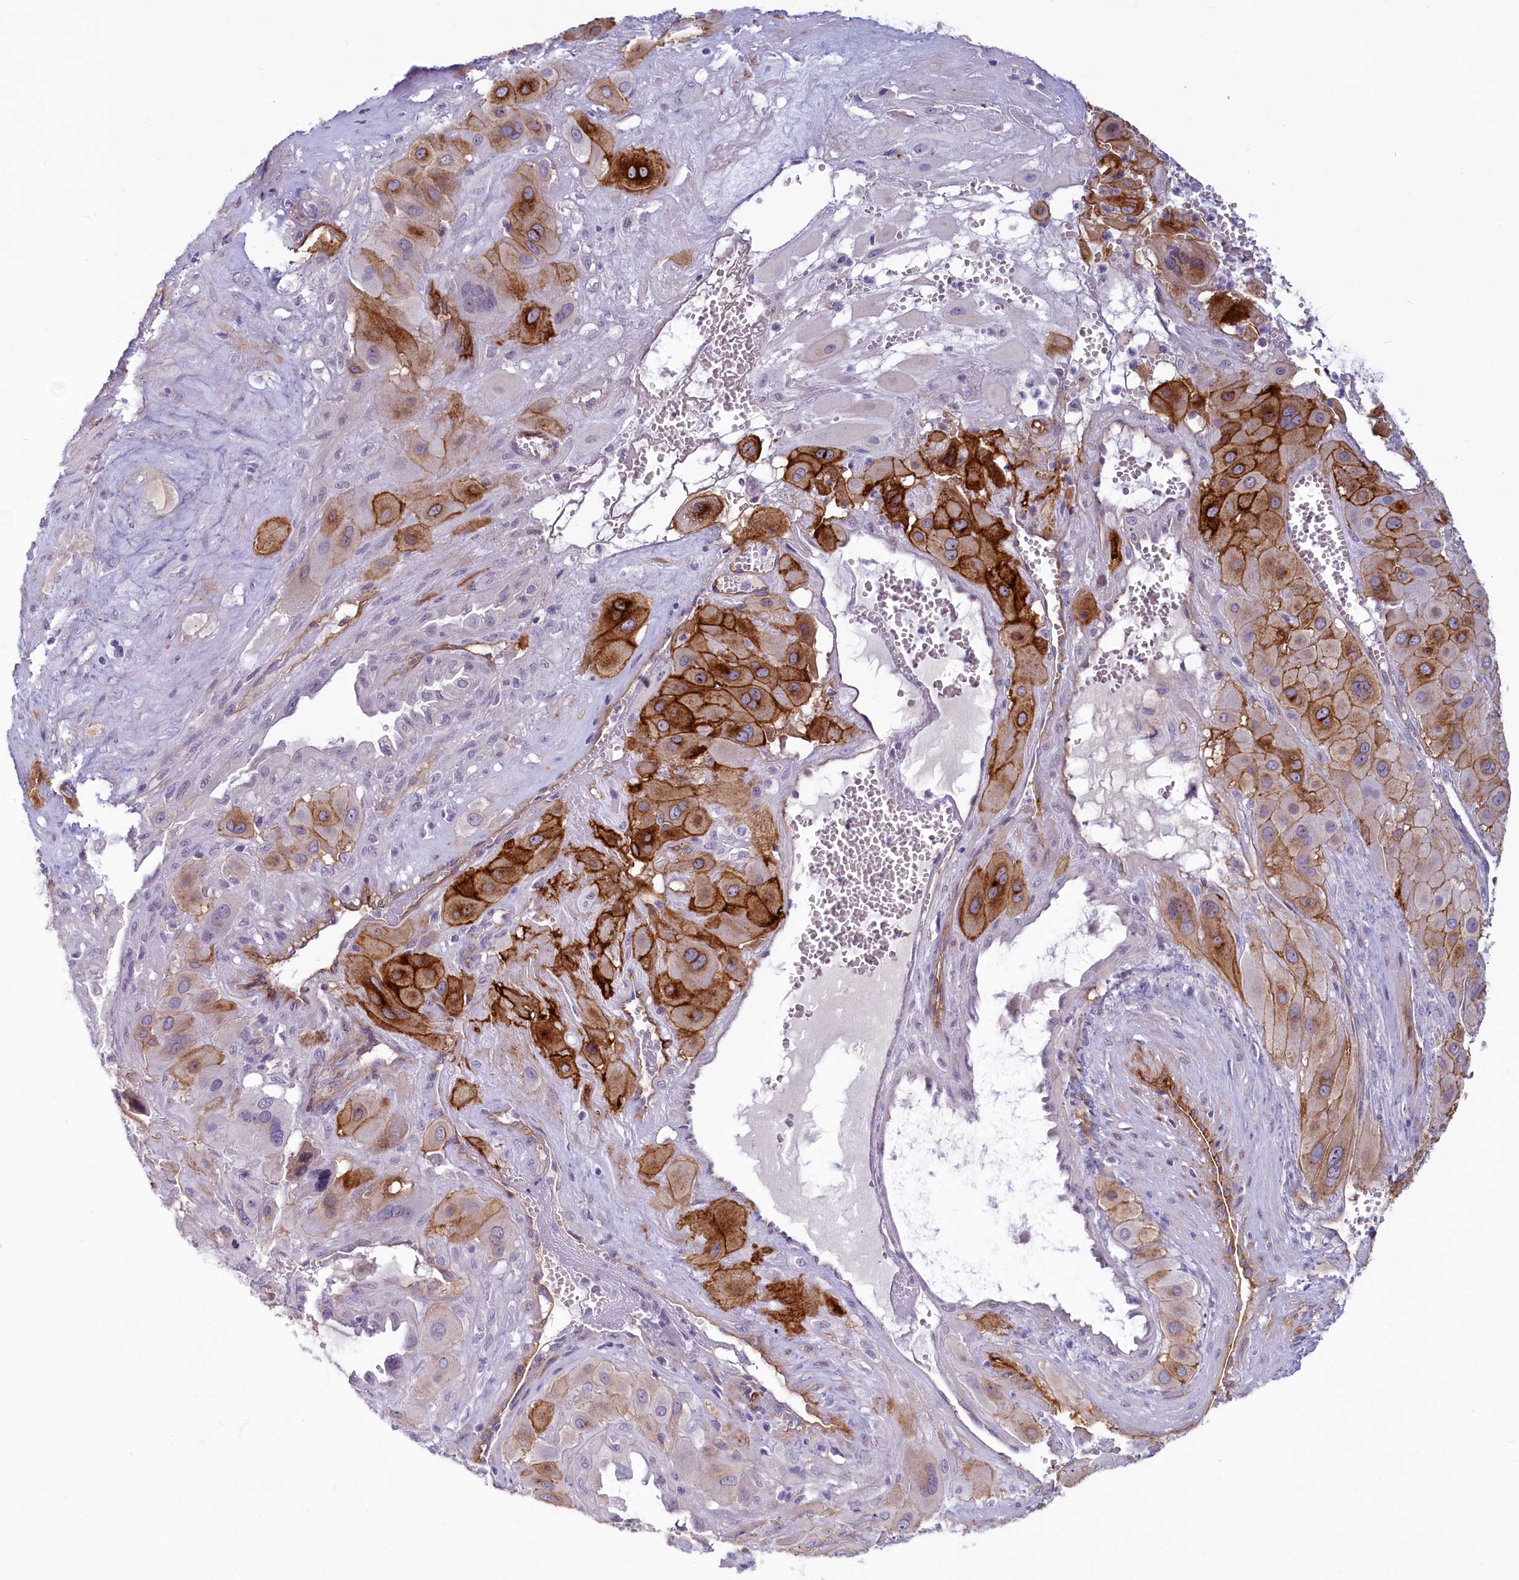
{"staining": {"intensity": "strong", "quantity": "25%-75%", "location": "cytoplasmic/membranous"}, "tissue": "cervical cancer", "cell_type": "Tumor cells", "image_type": "cancer", "snomed": [{"axis": "morphology", "description": "Squamous cell carcinoma, NOS"}, {"axis": "topography", "description": "Cervix"}], "caption": "This photomicrograph reveals squamous cell carcinoma (cervical) stained with IHC to label a protein in brown. The cytoplasmic/membranous of tumor cells show strong positivity for the protein. Nuclei are counter-stained blue.", "gene": "PROCR", "patient": {"sex": "female", "age": 34}}